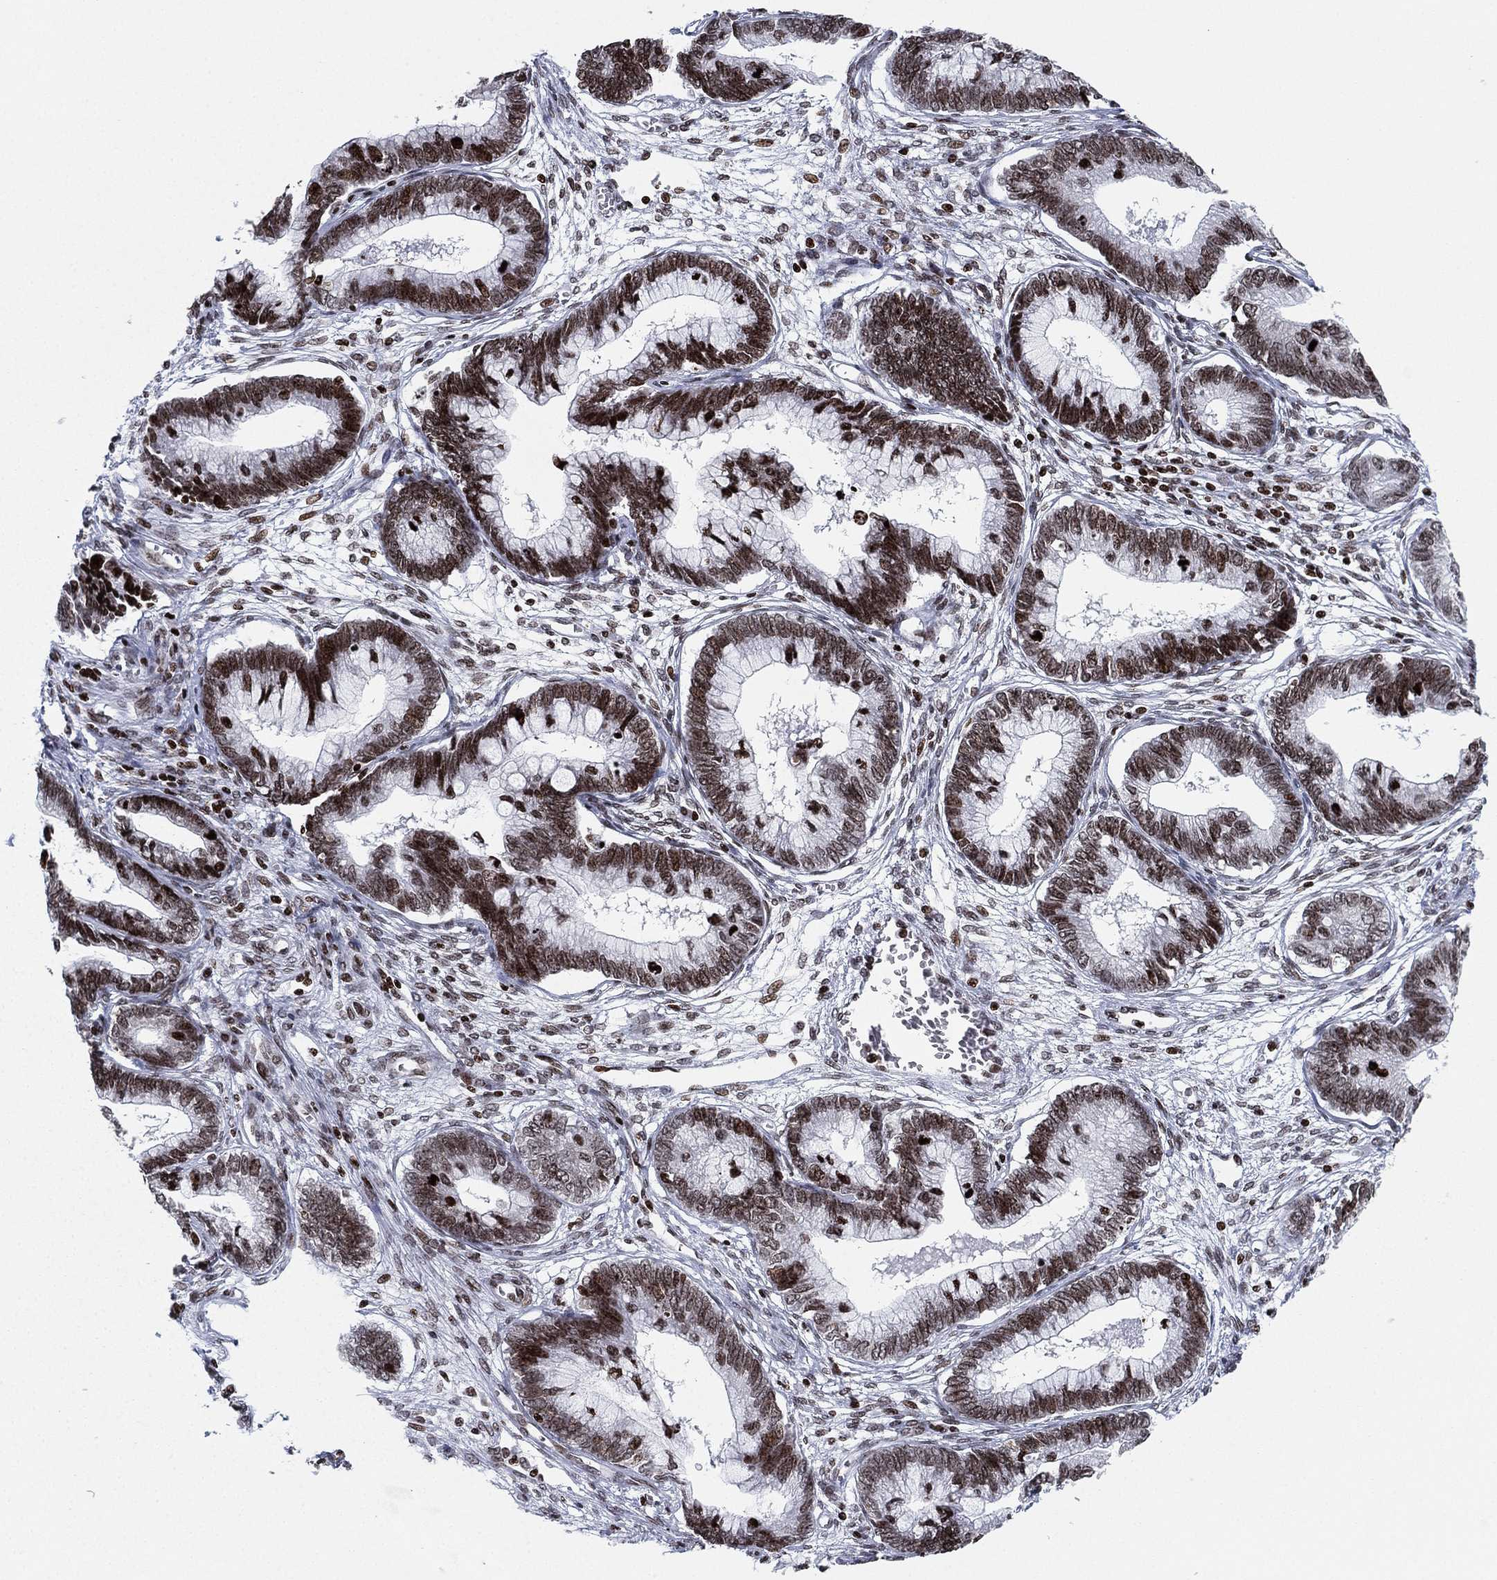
{"staining": {"intensity": "moderate", "quantity": "25%-75%", "location": "nuclear"}, "tissue": "cervical cancer", "cell_type": "Tumor cells", "image_type": "cancer", "snomed": [{"axis": "morphology", "description": "Adenocarcinoma, NOS"}, {"axis": "topography", "description": "Cervix"}], "caption": "Immunohistochemistry micrograph of neoplastic tissue: cervical adenocarcinoma stained using immunohistochemistry reveals medium levels of moderate protein expression localized specifically in the nuclear of tumor cells, appearing as a nuclear brown color.", "gene": "MFSD14A", "patient": {"sex": "female", "age": 44}}